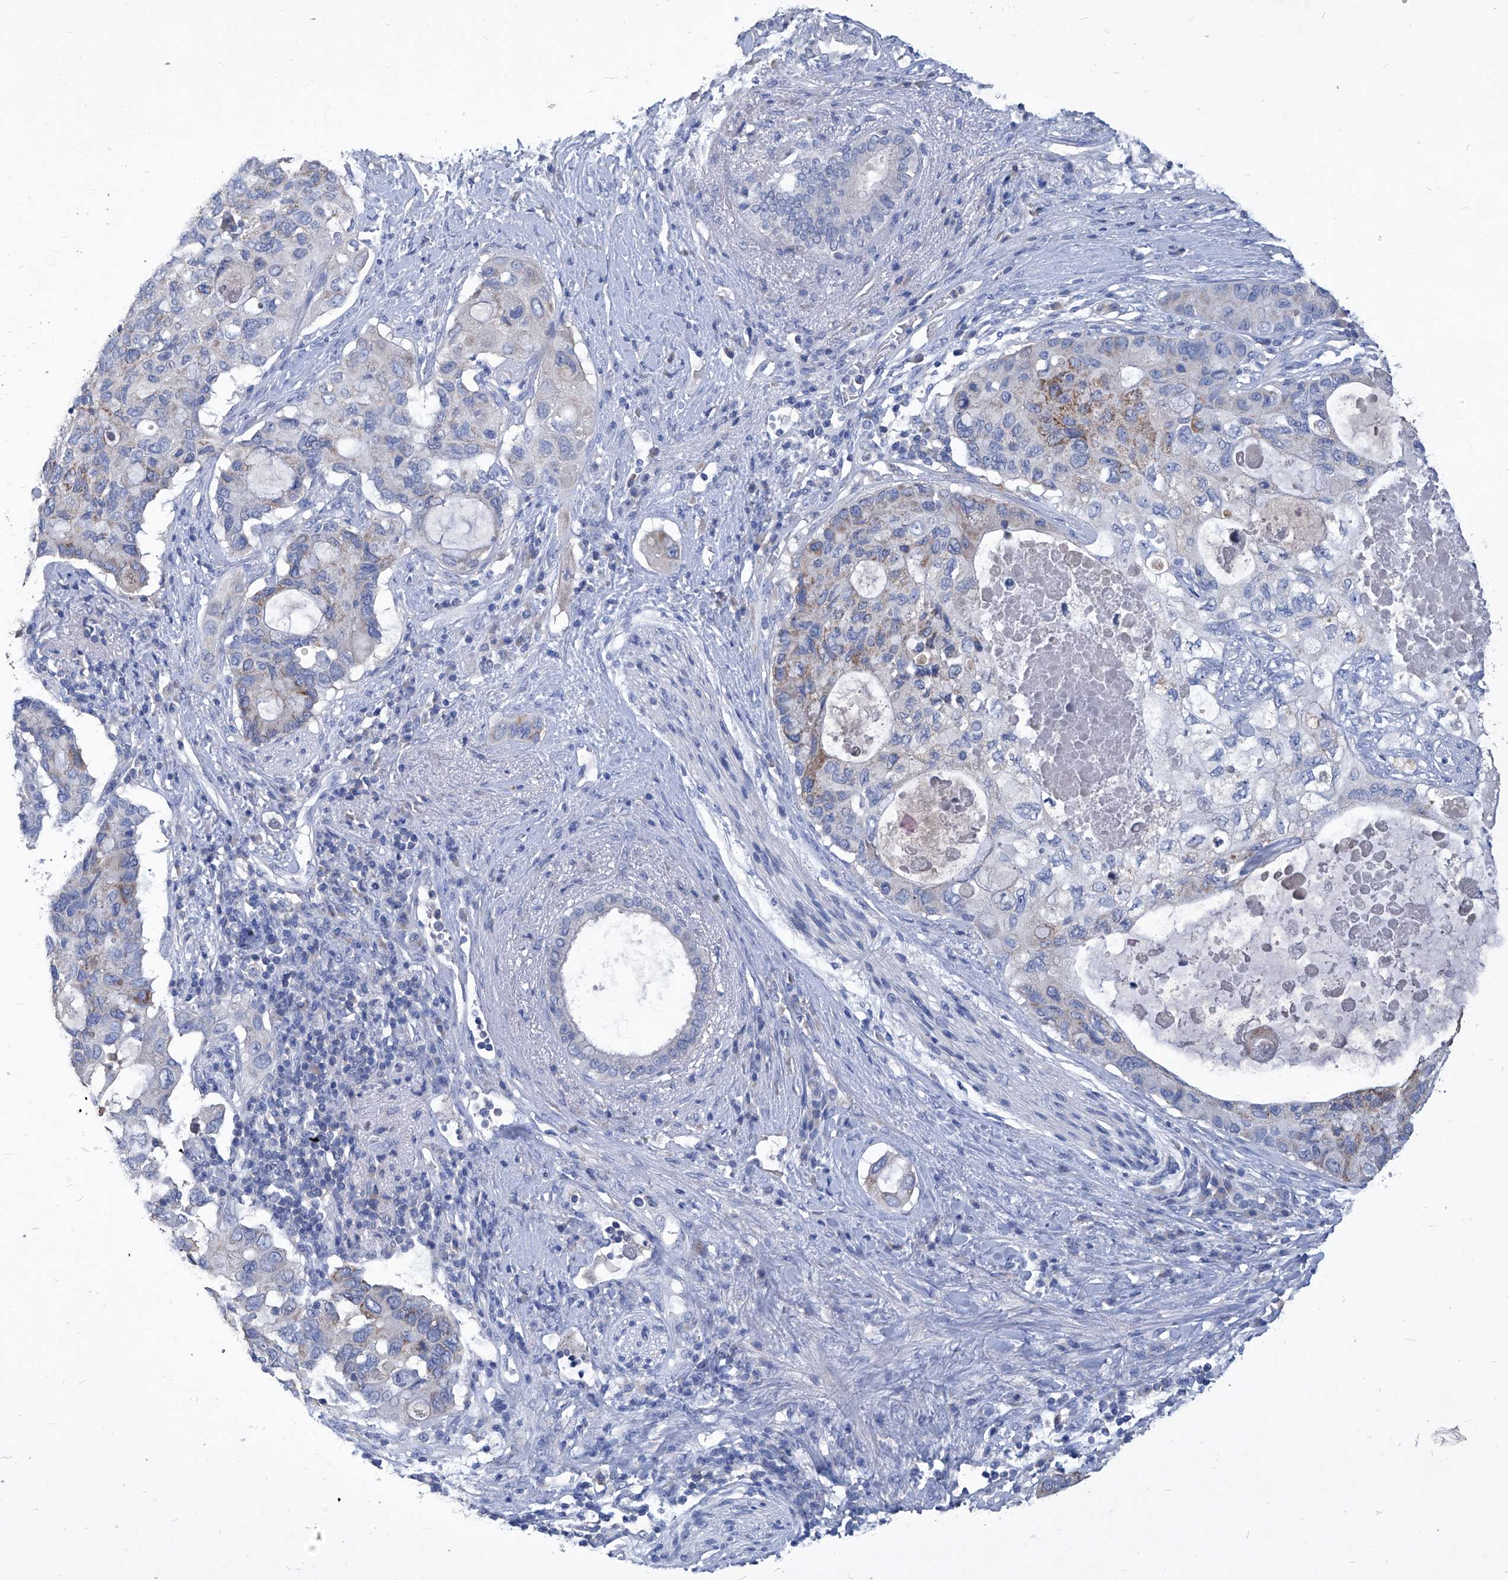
{"staining": {"intensity": "weak", "quantity": "<25%", "location": "cytoplasmic/membranous"}, "tissue": "pancreatic cancer", "cell_type": "Tumor cells", "image_type": "cancer", "snomed": [{"axis": "morphology", "description": "Adenocarcinoma, NOS"}, {"axis": "topography", "description": "Pancreas"}], "caption": "Immunohistochemical staining of human pancreatic cancer (adenocarcinoma) displays no significant staining in tumor cells.", "gene": "MTARC1", "patient": {"sex": "female", "age": 56}}